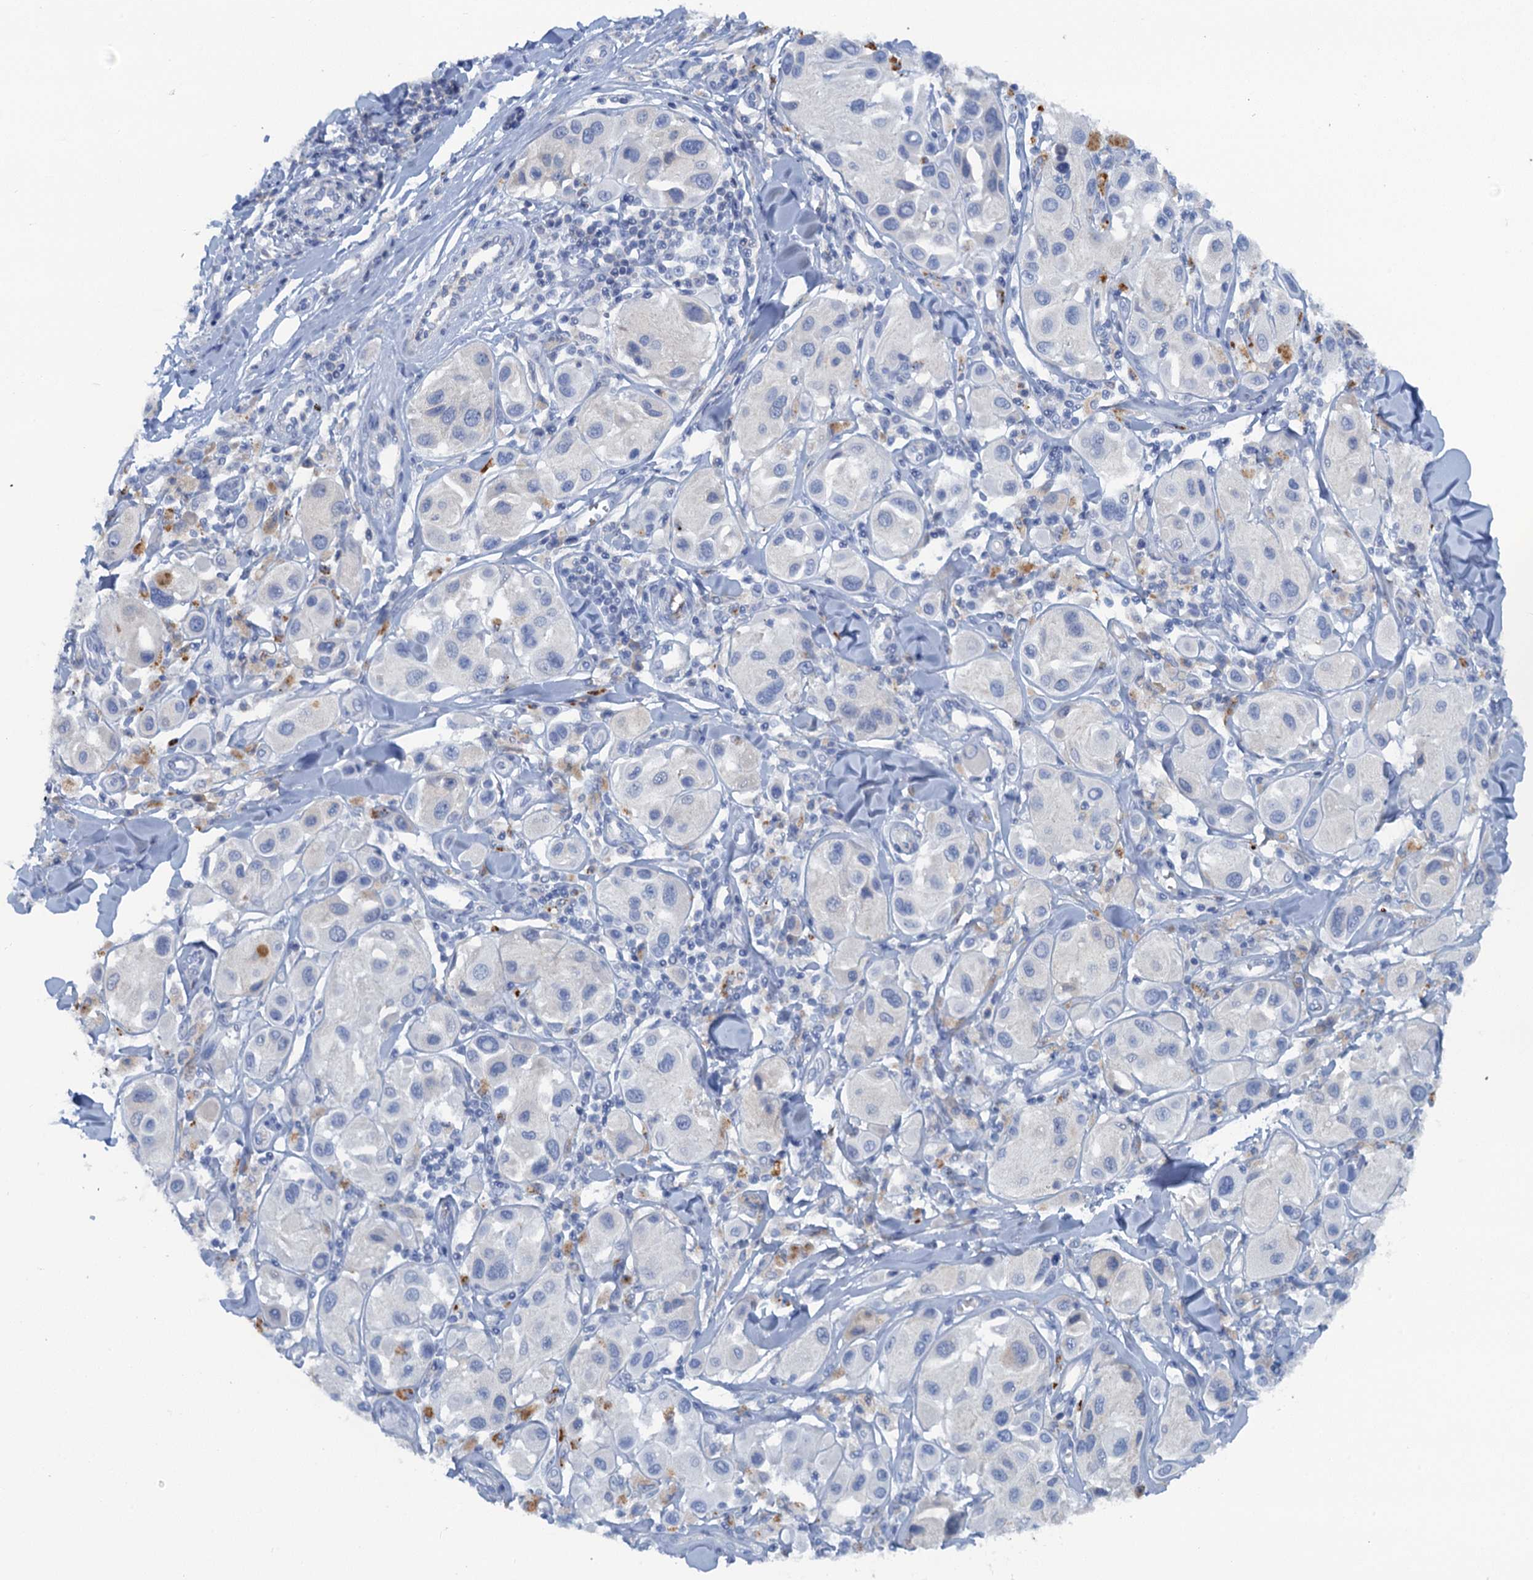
{"staining": {"intensity": "negative", "quantity": "none", "location": "none"}, "tissue": "melanoma", "cell_type": "Tumor cells", "image_type": "cancer", "snomed": [{"axis": "morphology", "description": "Malignant melanoma, Metastatic site"}, {"axis": "topography", "description": "Skin"}], "caption": "Malignant melanoma (metastatic site) stained for a protein using immunohistochemistry demonstrates no staining tumor cells.", "gene": "MYADML2", "patient": {"sex": "male", "age": 41}}